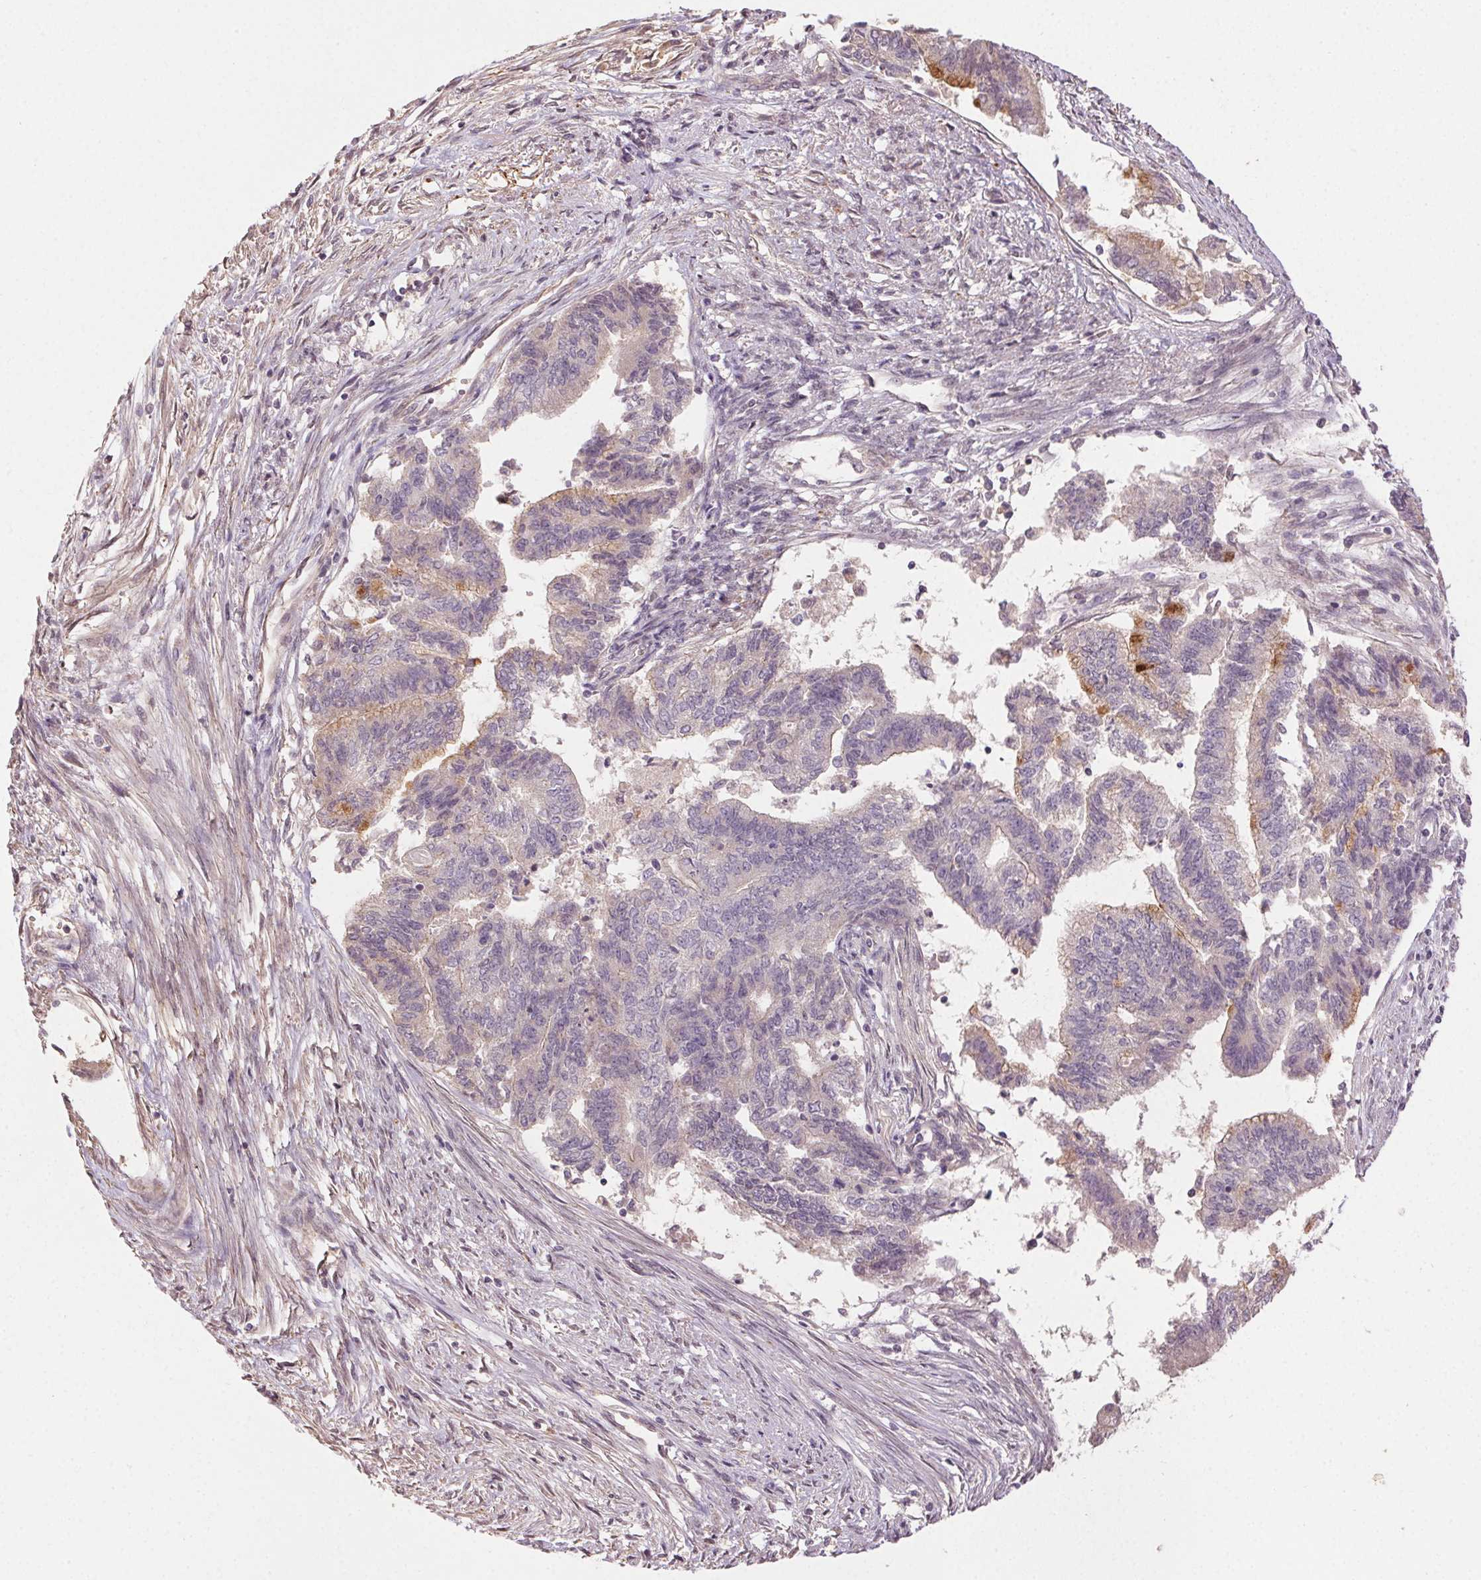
{"staining": {"intensity": "weak", "quantity": "<25%", "location": "cytoplasmic/membranous"}, "tissue": "endometrial cancer", "cell_type": "Tumor cells", "image_type": "cancer", "snomed": [{"axis": "morphology", "description": "Adenocarcinoma, NOS"}, {"axis": "topography", "description": "Endometrium"}], "caption": "Immunohistochemistry (IHC) micrograph of adenocarcinoma (endometrial) stained for a protein (brown), which reveals no staining in tumor cells.", "gene": "ATP1B3", "patient": {"sex": "female", "age": 65}}